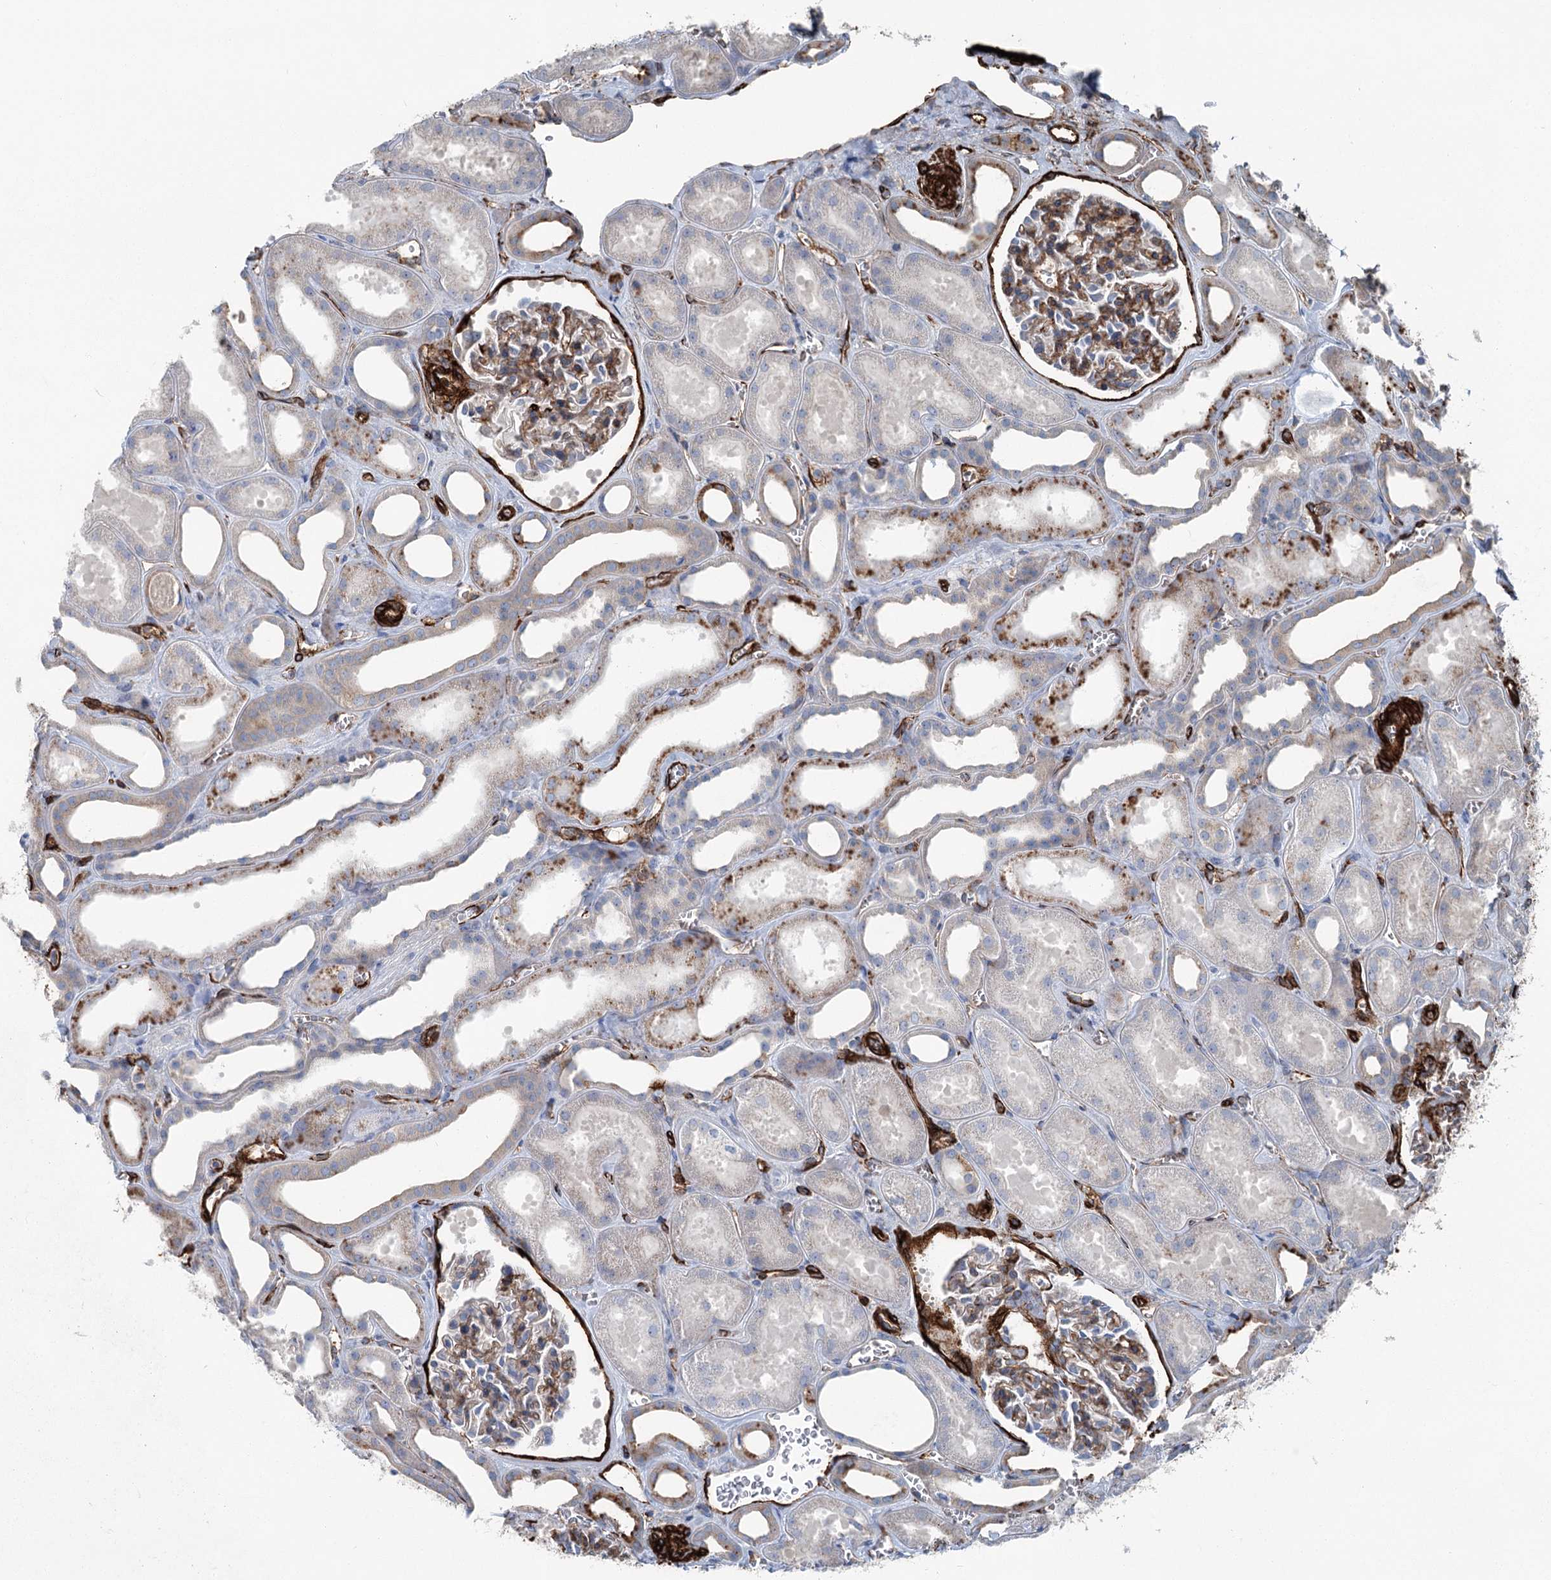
{"staining": {"intensity": "moderate", "quantity": "25%-75%", "location": "cytoplasmic/membranous"}, "tissue": "kidney", "cell_type": "Cells in glomeruli", "image_type": "normal", "snomed": [{"axis": "morphology", "description": "Normal tissue, NOS"}, {"axis": "morphology", "description": "Adenocarcinoma, NOS"}, {"axis": "topography", "description": "Kidney"}], "caption": "Immunohistochemical staining of normal human kidney reveals 25%-75% levels of moderate cytoplasmic/membranous protein staining in about 25%-75% of cells in glomeruli.", "gene": "IQSEC1", "patient": {"sex": "female", "age": 68}}